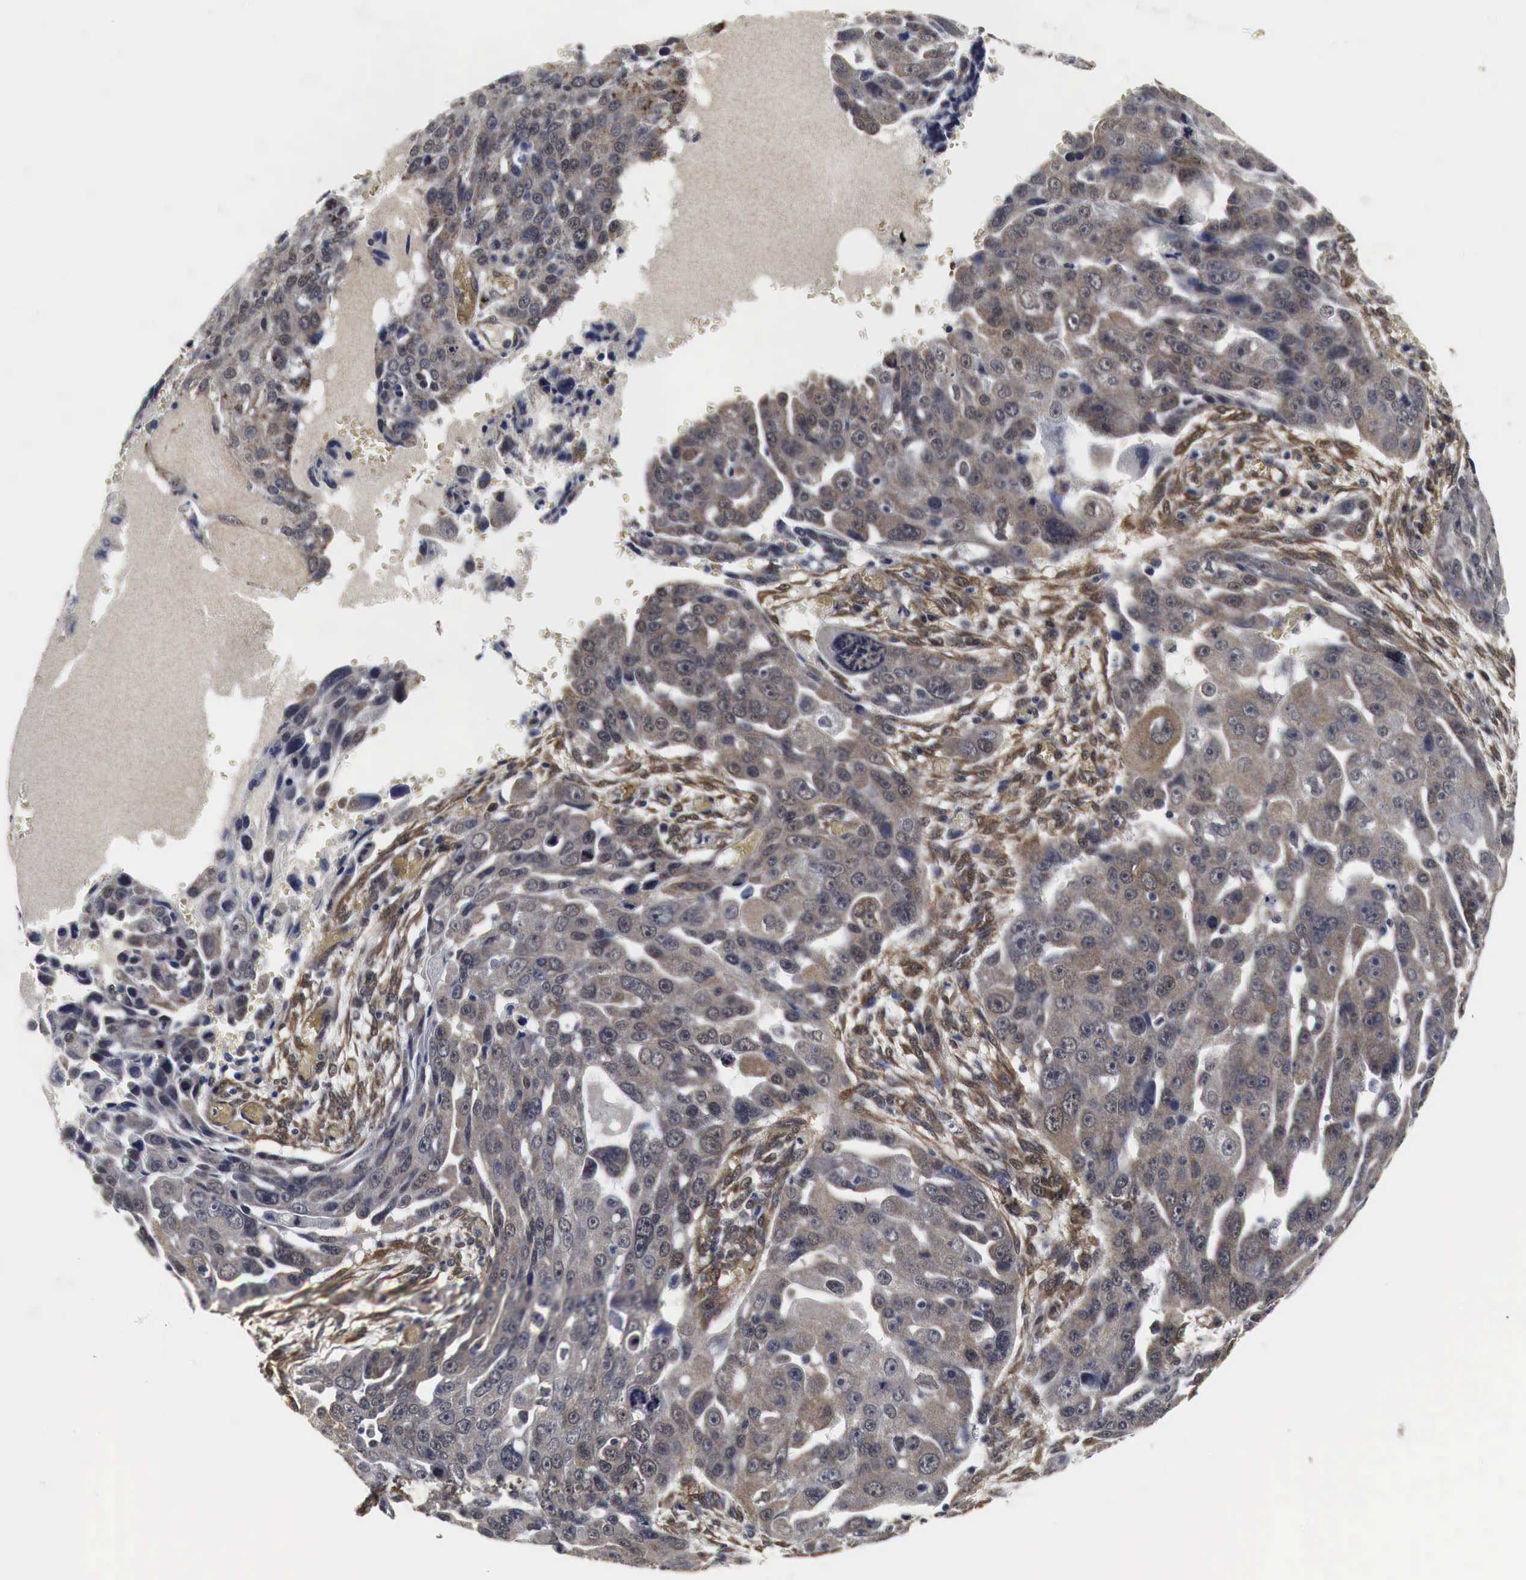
{"staining": {"intensity": "weak", "quantity": "25%-75%", "location": "cytoplasmic/membranous,nuclear"}, "tissue": "ovarian cancer", "cell_type": "Tumor cells", "image_type": "cancer", "snomed": [{"axis": "morphology", "description": "Carcinoma, endometroid"}, {"axis": "topography", "description": "Ovary"}], "caption": "A photomicrograph of endometroid carcinoma (ovarian) stained for a protein shows weak cytoplasmic/membranous and nuclear brown staining in tumor cells. The protein is stained brown, and the nuclei are stained in blue (DAB IHC with brightfield microscopy, high magnification).", "gene": "SPIN1", "patient": {"sex": "female", "age": 75}}